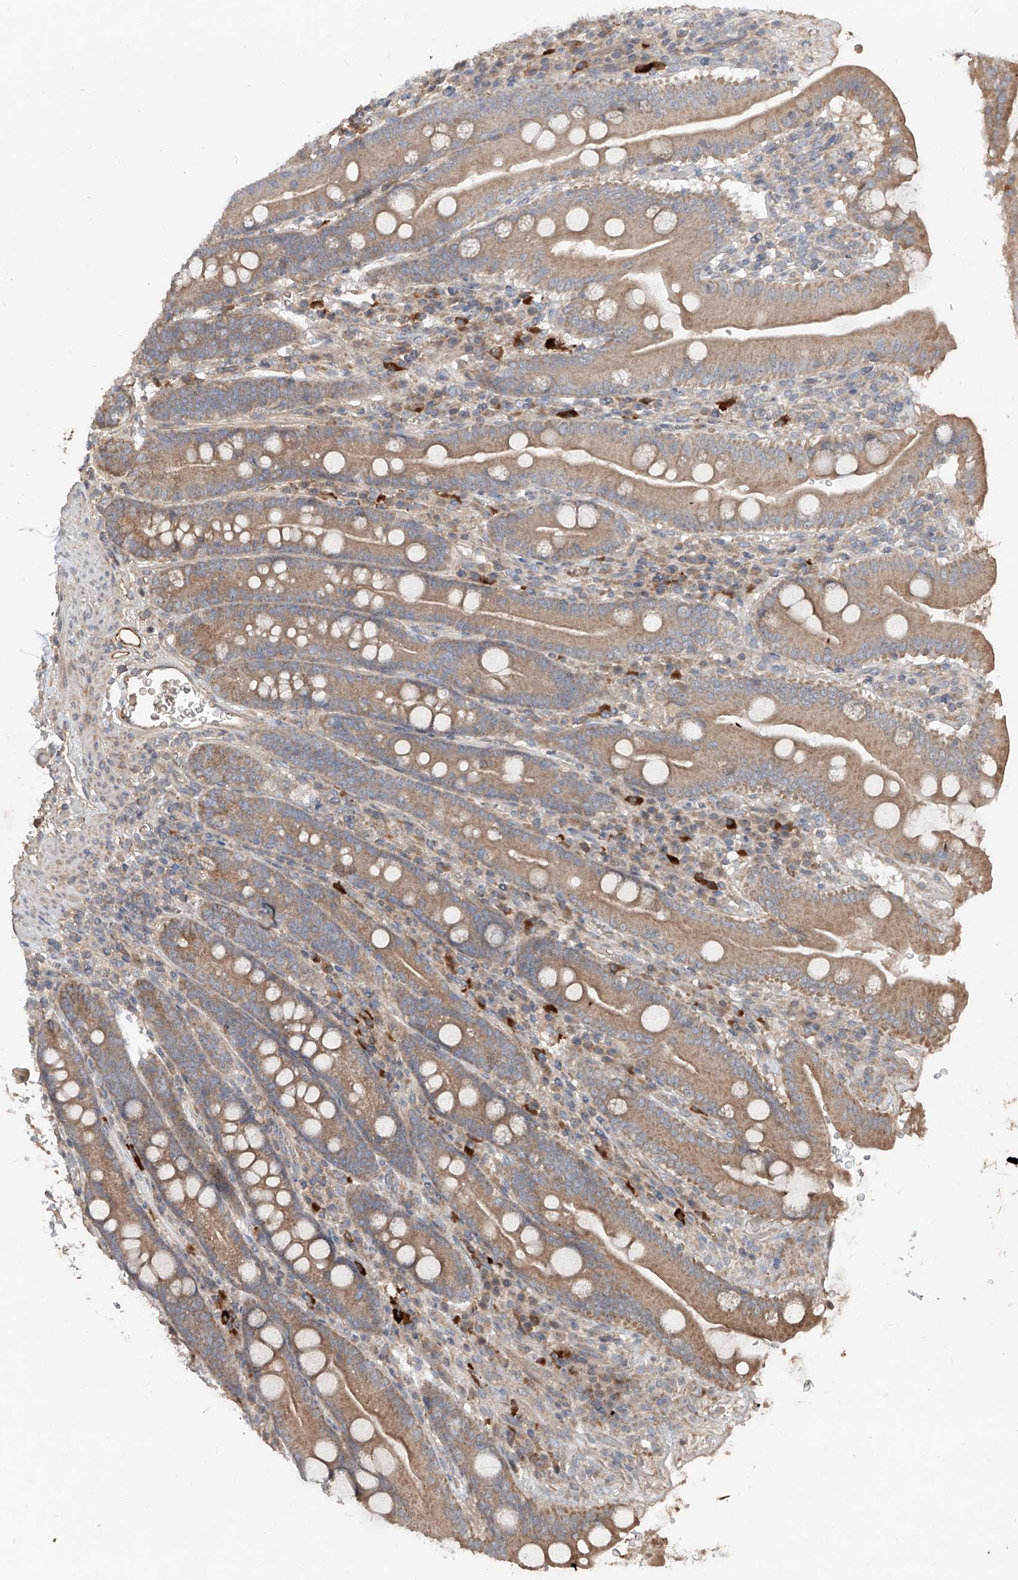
{"staining": {"intensity": "moderate", "quantity": ">75%", "location": "cytoplasmic/membranous"}, "tissue": "duodenum", "cell_type": "Glandular cells", "image_type": "normal", "snomed": [{"axis": "morphology", "description": "Normal tissue, NOS"}, {"axis": "topography", "description": "Duodenum"}], "caption": "Moderate cytoplasmic/membranous positivity is present in about >75% of glandular cells in unremarkable duodenum.", "gene": "ADAM23", "patient": {"sex": "male", "age": 35}}